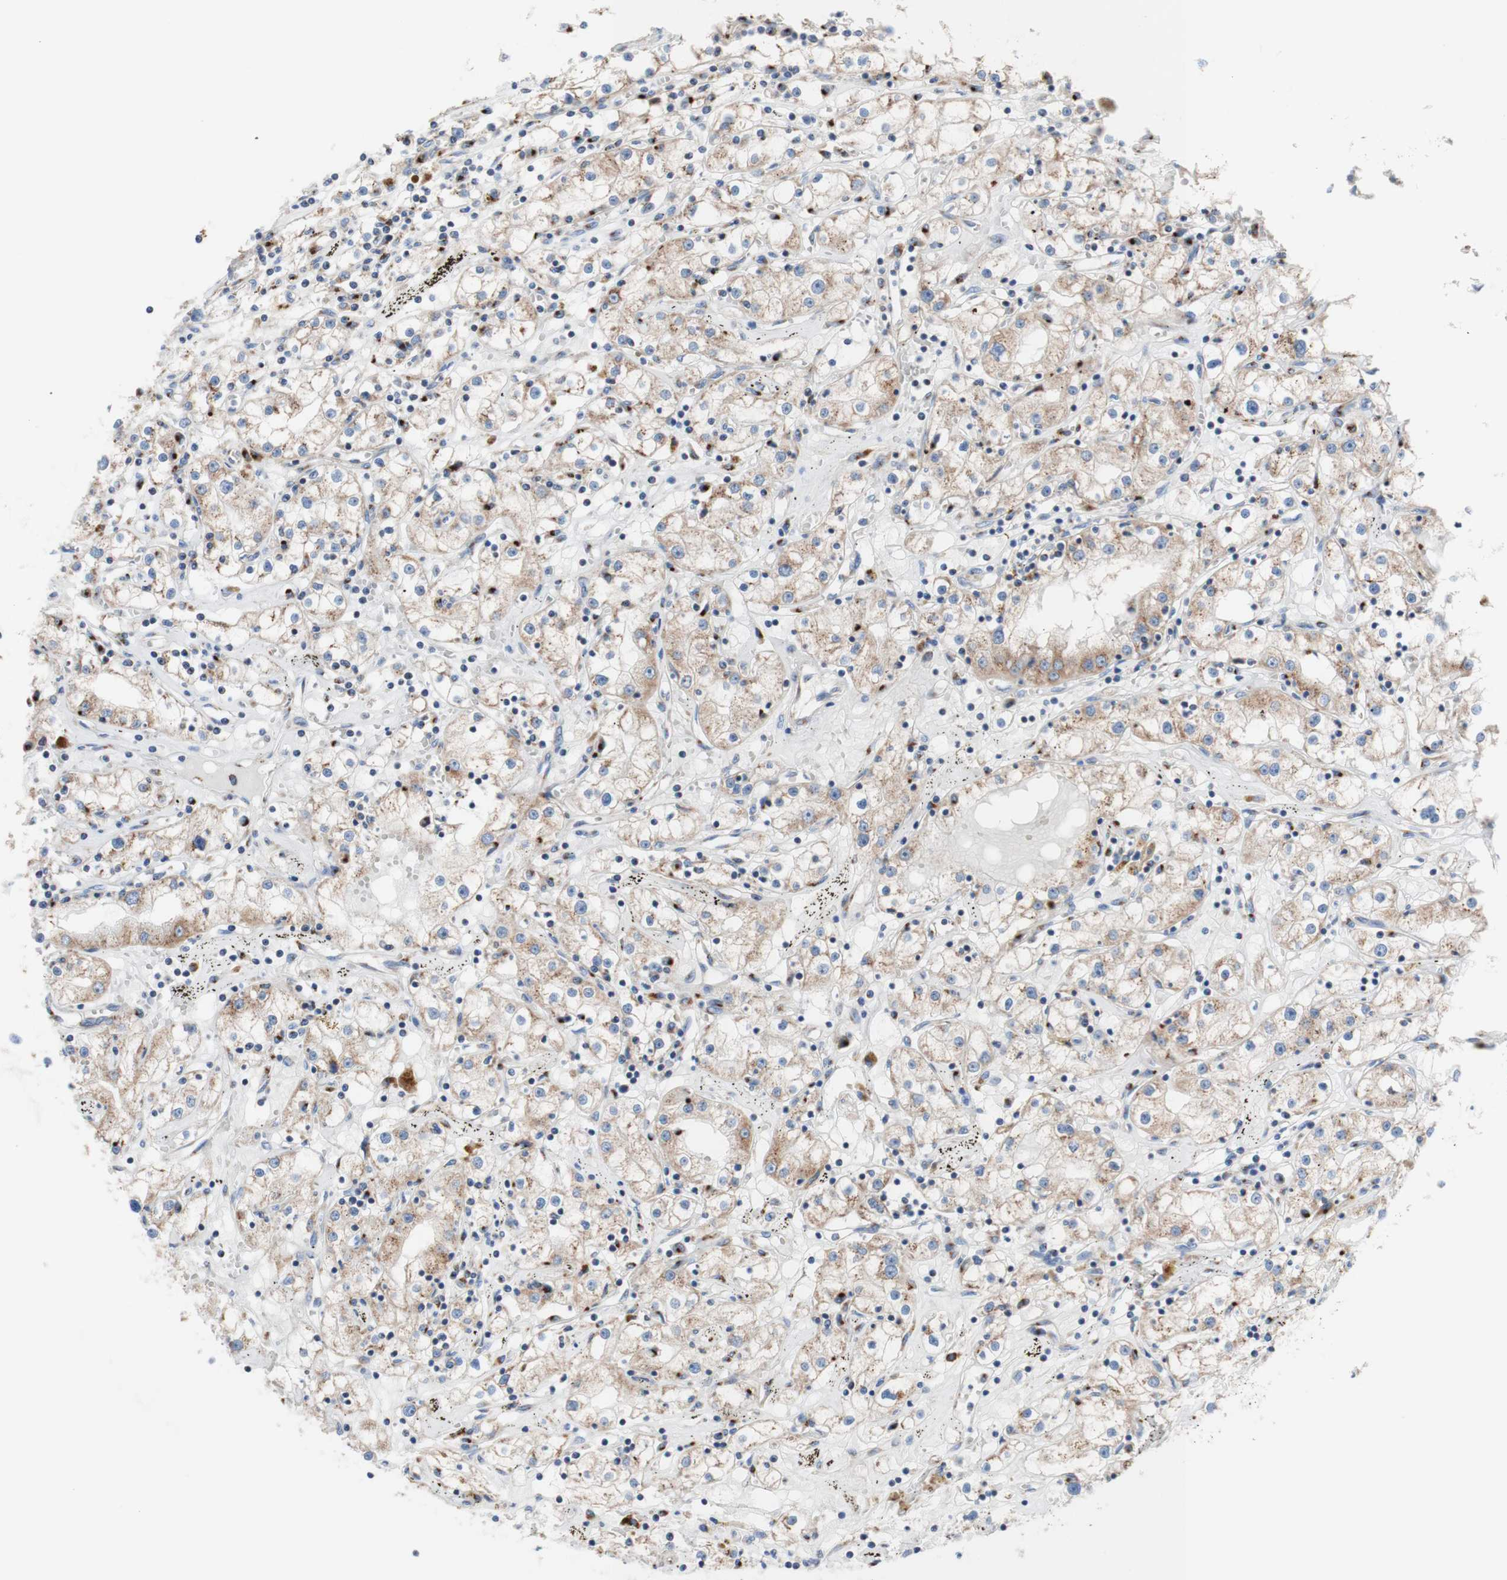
{"staining": {"intensity": "weak", "quantity": "25%-75%", "location": "cytoplasmic/membranous"}, "tissue": "renal cancer", "cell_type": "Tumor cells", "image_type": "cancer", "snomed": [{"axis": "morphology", "description": "Adenocarcinoma, NOS"}, {"axis": "topography", "description": "Kidney"}], "caption": "Protein expression by IHC shows weak cytoplasmic/membranous positivity in approximately 25%-75% of tumor cells in renal cancer (adenocarcinoma). The staining was performed using DAB (3,3'-diaminobenzidine) to visualize the protein expression in brown, while the nuclei were stained in blue with hematoxylin (Magnification: 20x).", "gene": "GALNT2", "patient": {"sex": "male", "age": 56}}